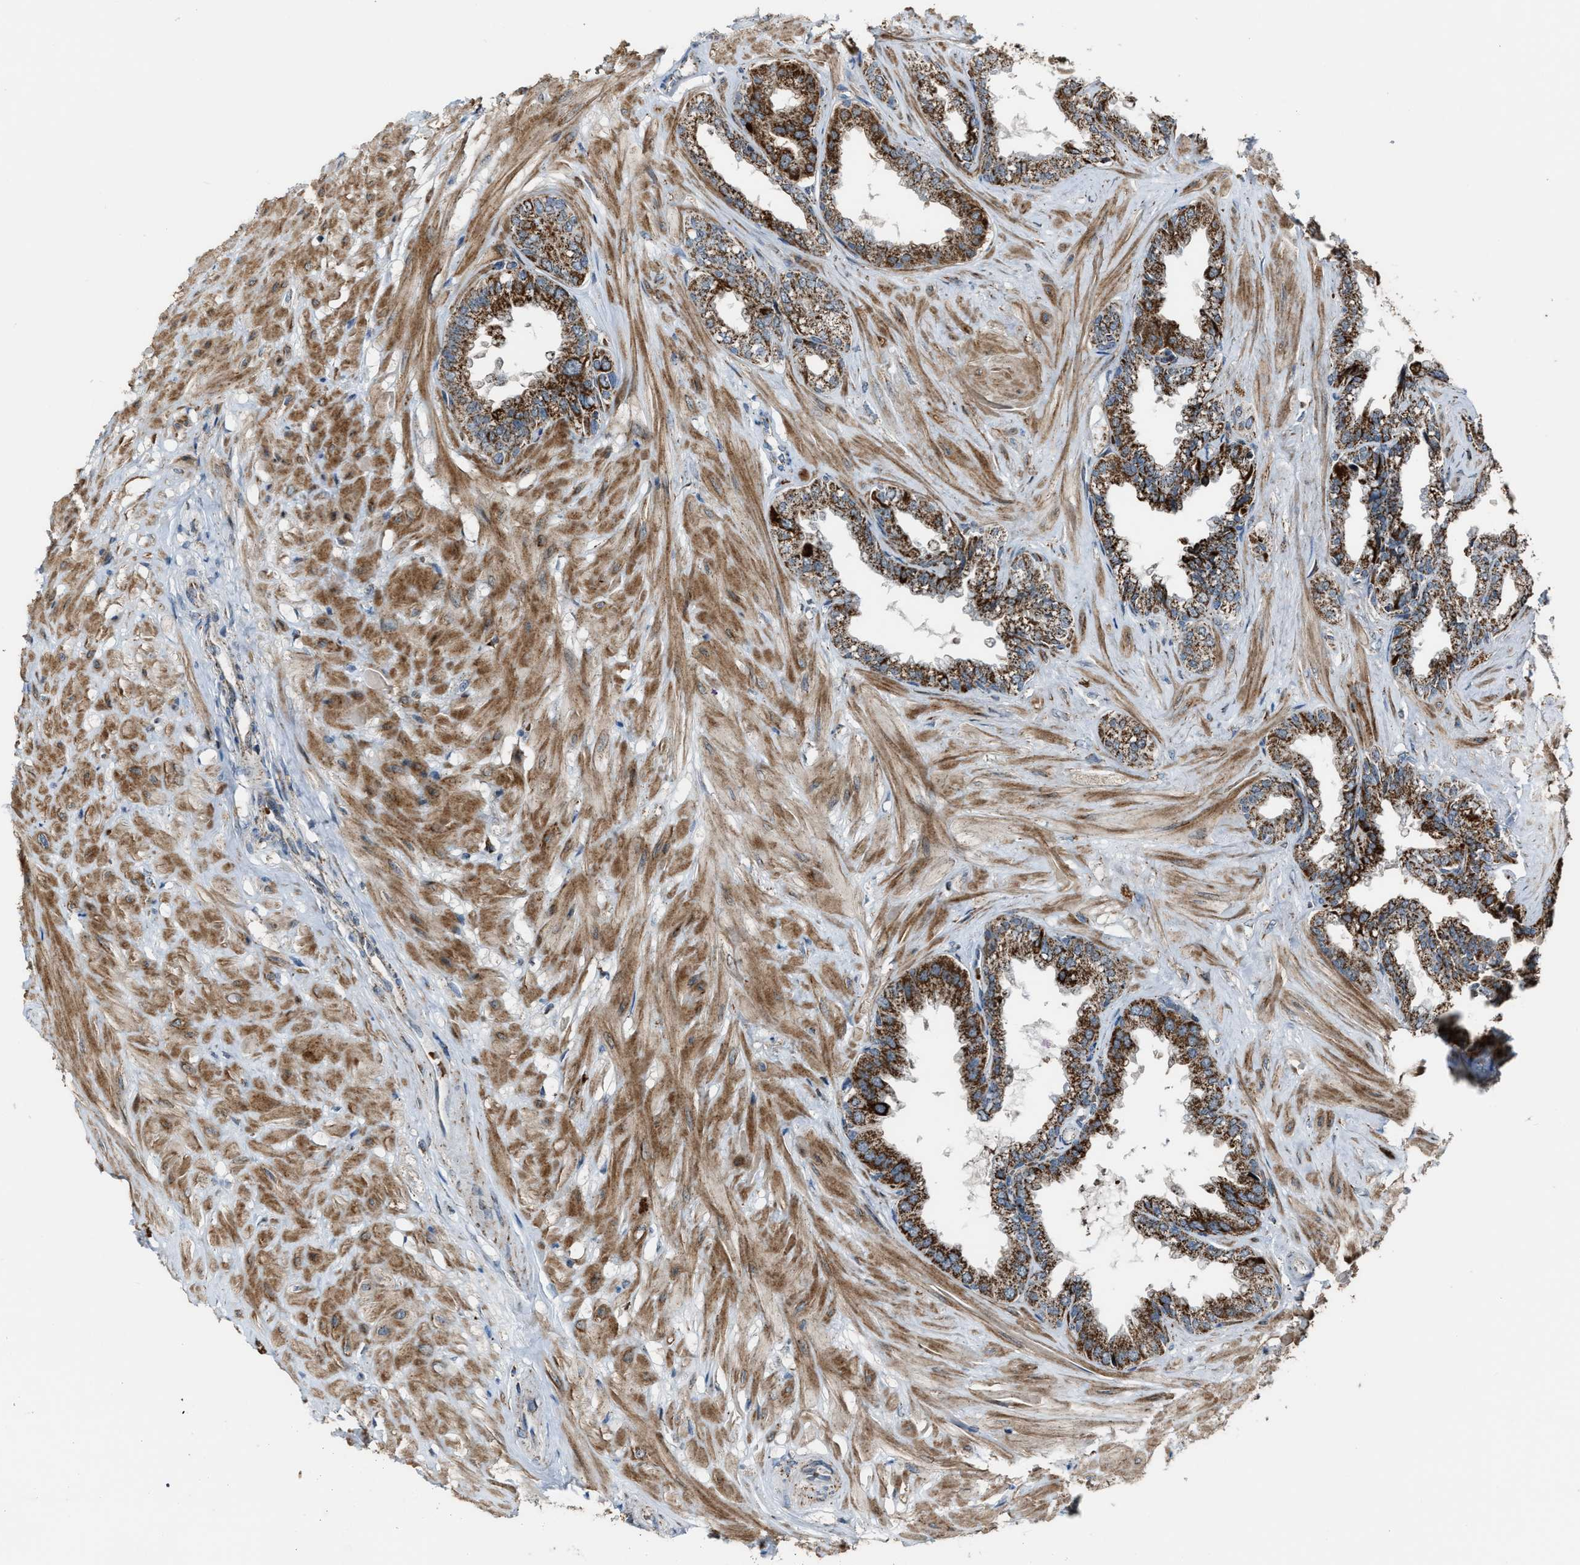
{"staining": {"intensity": "strong", "quantity": ">75%", "location": "cytoplasmic/membranous"}, "tissue": "seminal vesicle", "cell_type": "Glandular cells", "image_type": "normal", "snomed": [{"axis": "morphology", "description": "Normal tissue, NOS"}, {"axis": "topography", "description": "Seminal veicle"}], "caption": "A histopathology image showing strong cytoplasmic/membranous positivity in about >75% of glandular cells in benign seminal vesicle, as visualized by brown immunohistochemical staining.", "gene": "CHN2", "patient": {"sex": "male", "age": 46}}